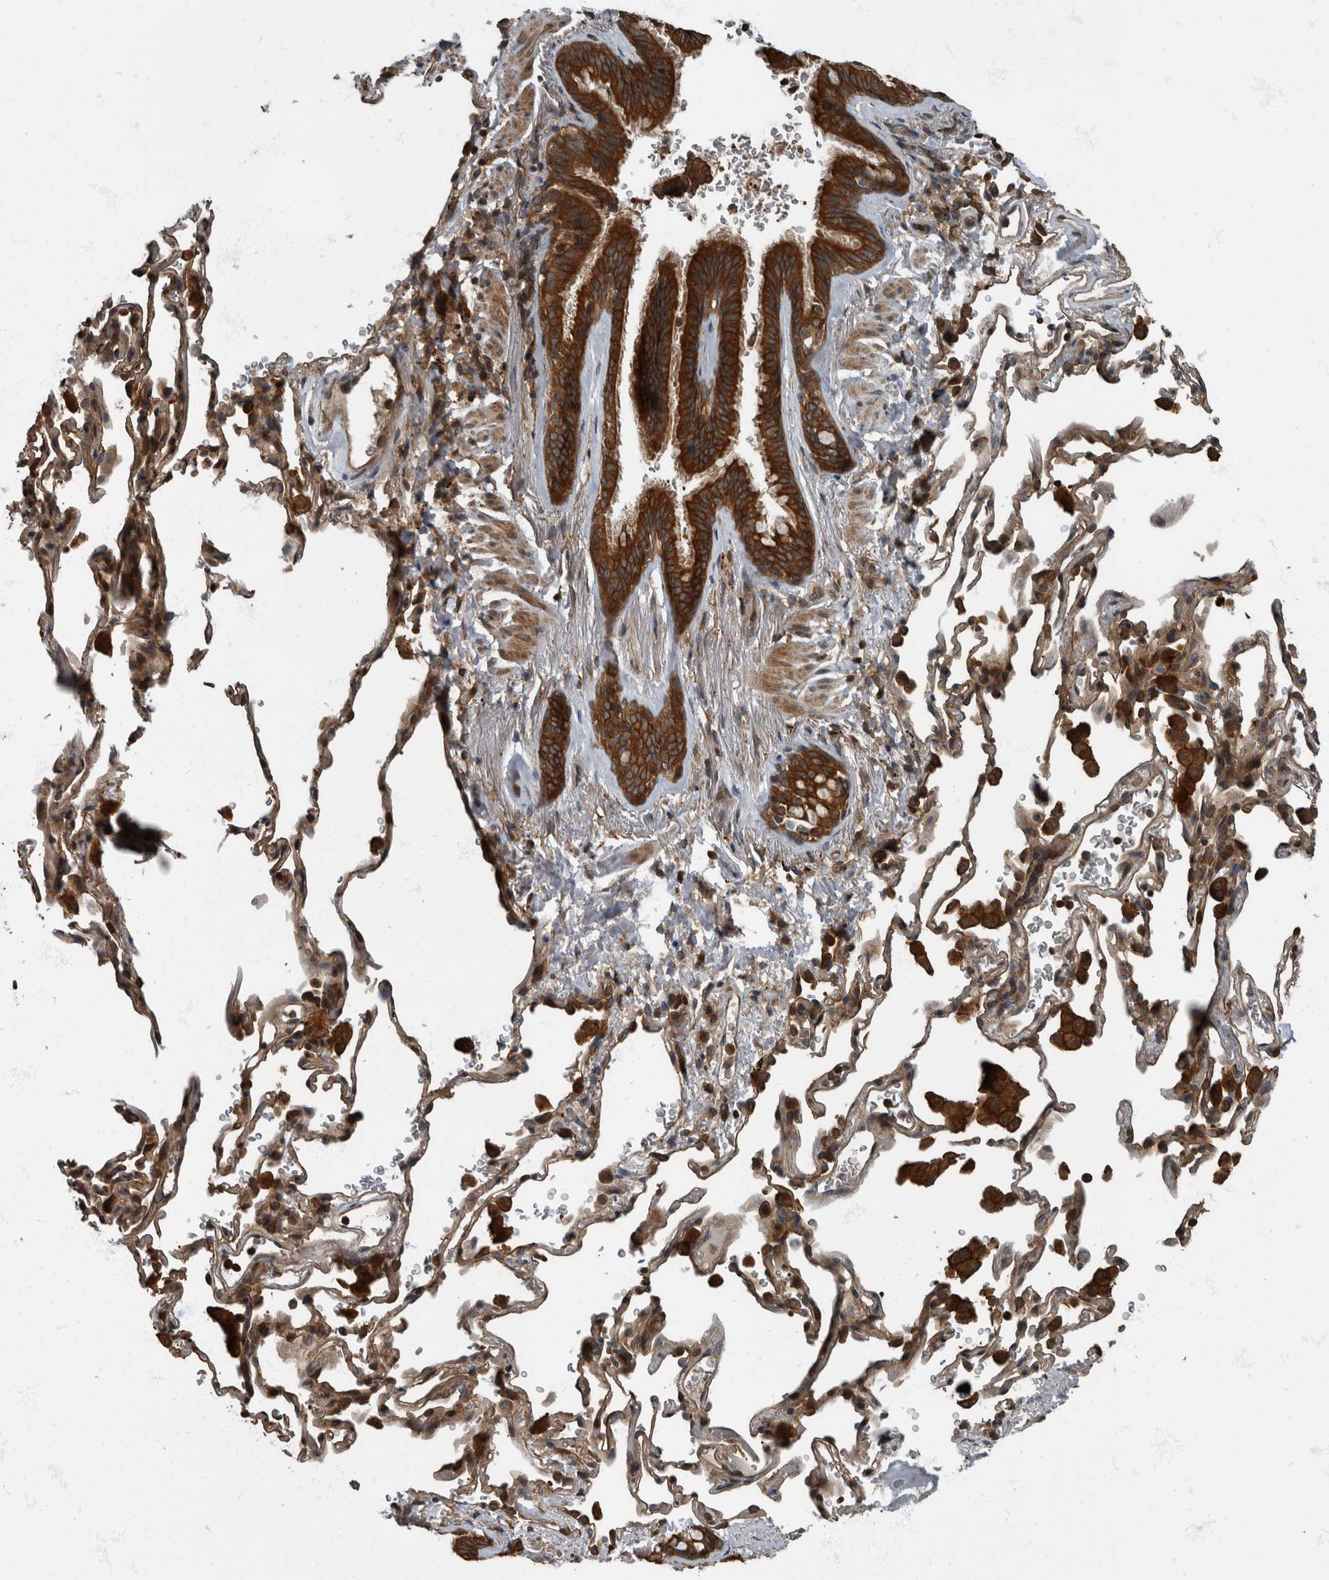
{"staining": {"intensity": "strong", "quantity": ">75%", "location": "cytoplasmic/membranous"}, "tissue": "bronchus", "cell_type": "Respiratory epithelial cells", "image_type": "normal", "snomed": [{"axis": "morphology", "description": "Normal tissue, NOS"}, {"axis": "morphology", "description": "Inflammation, NOS"}, {"axis": "topography", "description": "Bronchus"}], "caption": "Bronchus stained for a protein (brown) displays strong cytoplasmic/membranous positive expression in about >75% of respiratory epithelial cells.", "gene": "RABGGTB", "patient": {"sex": "male", "age": 69}}